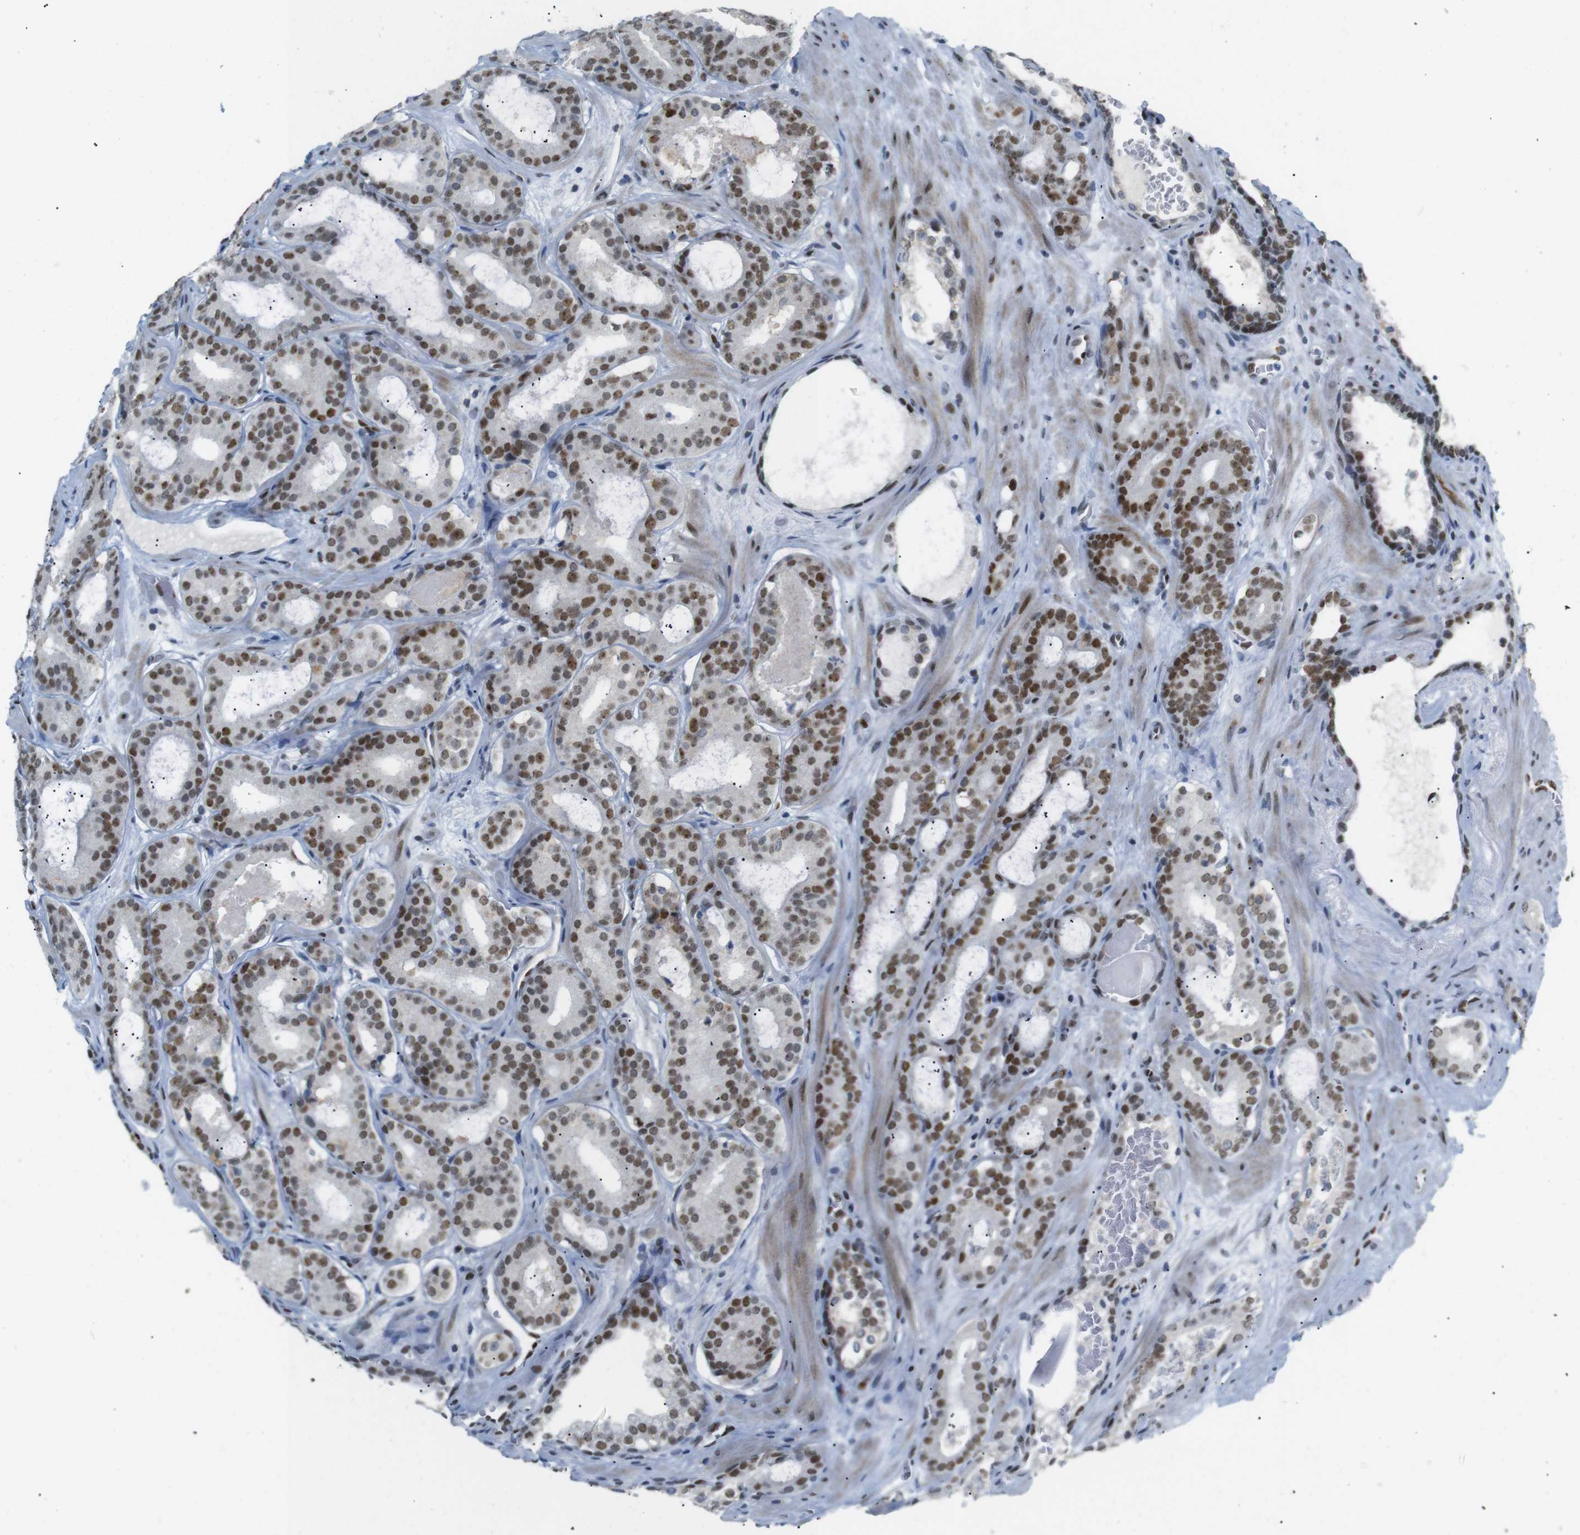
{"staining": {"intensity": "moderate", "quantity": ">75%", "location": "nuclear"}, "tissue": "prostate cancer", "cell_type": "Tumor cells", "image_type": "cancer", "snomed": [{"axis": "morphology", "description": "Adenocarcinoma, High grade"}, {"axis": "topography", "description": "Prostate"}], "caption": "Protein staining of adenocarcinoma (high-grade) (prostate) tissue exhibits moderate nuclear expression in approximately >75% of tumor cells. The staining was performed using DAB (3,3'-diaminobenzidine) to visualize the protein expression in brown, while the nuclei were stained in blue with hematoxylin (Magnification: 20x).", "gene": "RIOX2", "patient": {"sex": "male", "age": 60}}